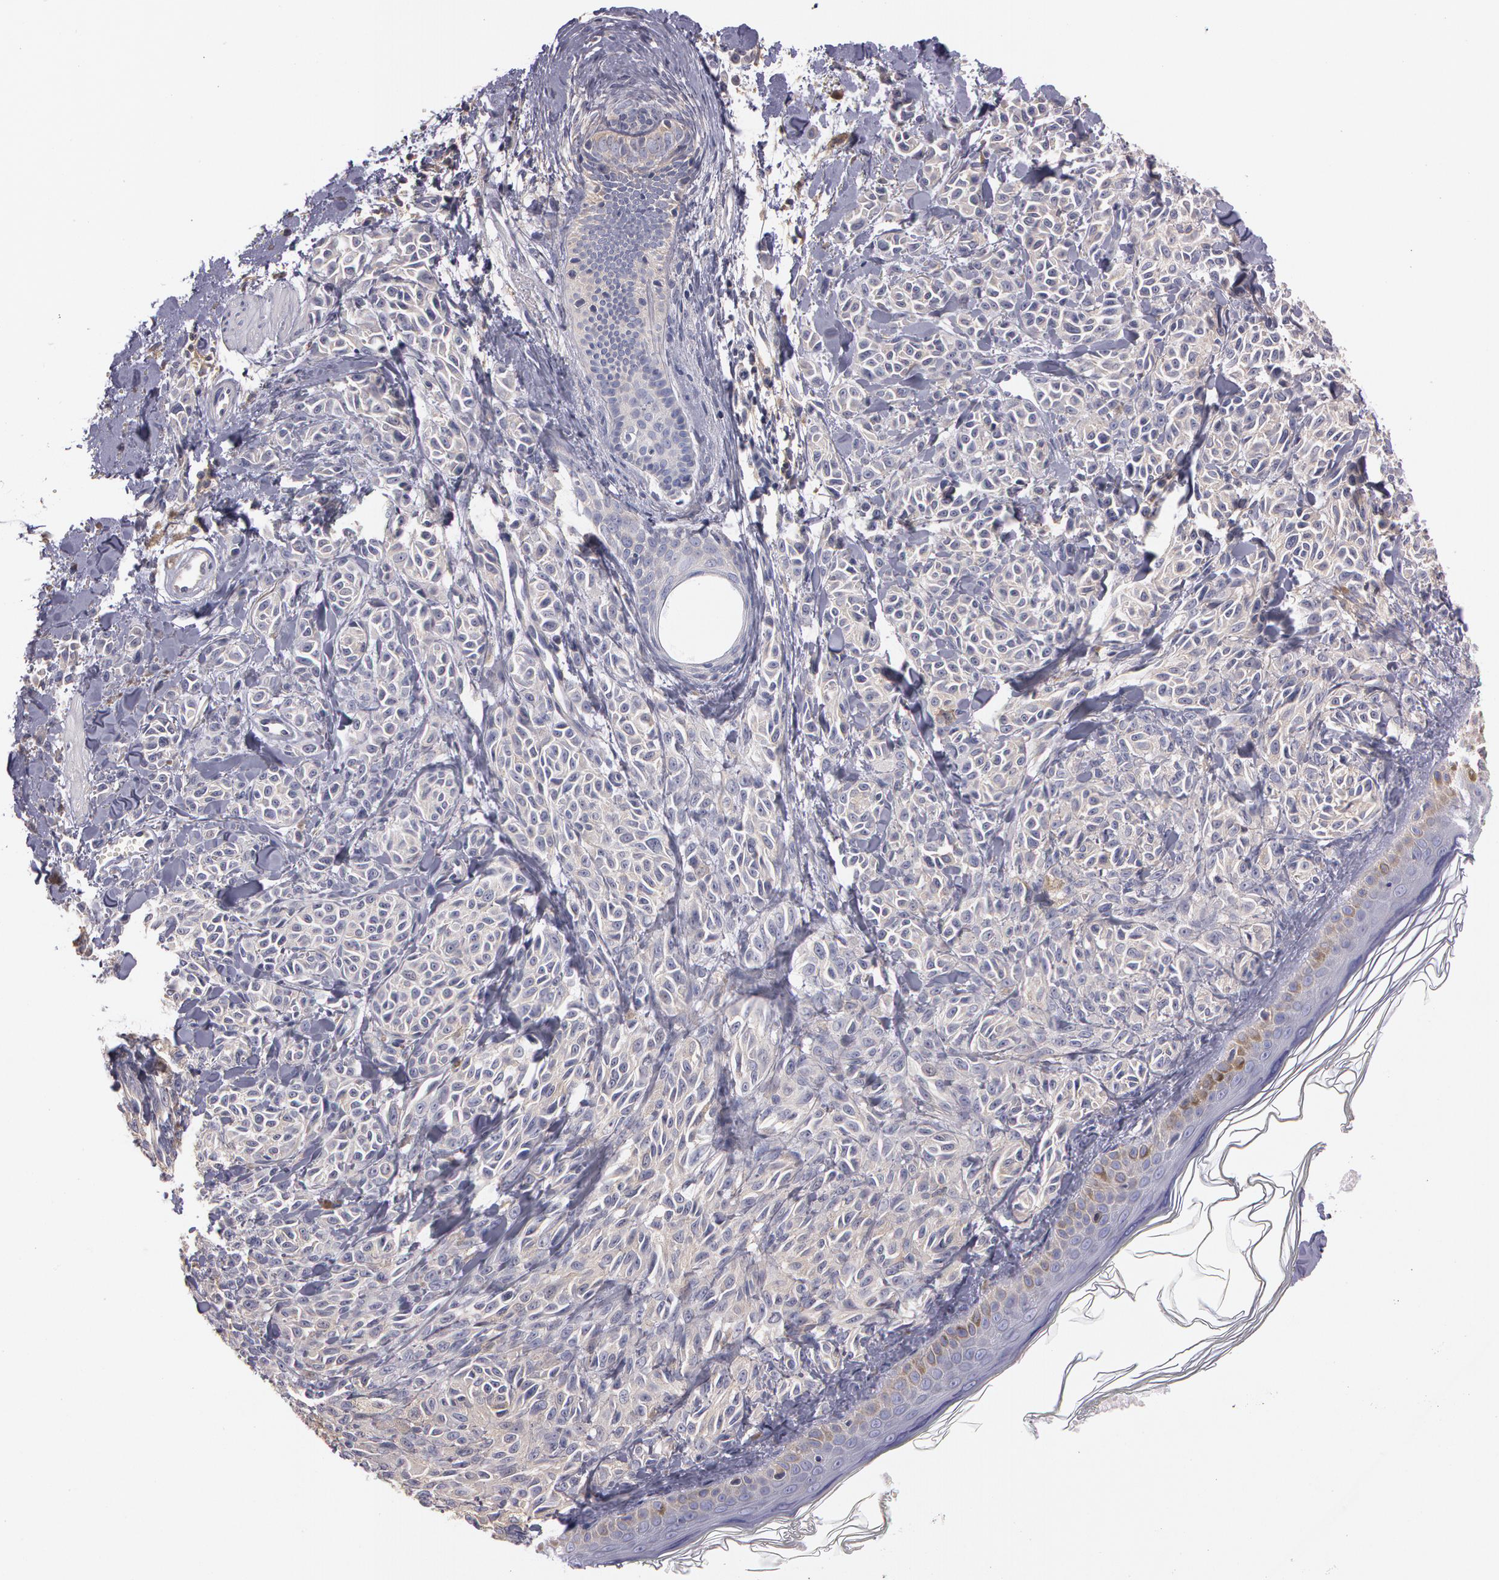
{"staining": {"intensity": "negative", "quantity": "none", "location": "none"}, "tissue": "melanoma", "cell_type": "Tumor cells", "image_type": "cancer", "snomed": [{"axis": "morphology", "description": "Malignant melanoma, NOS"}, {"axis": "topography", "description": "Skin"}], "caption": "Protein analysis of malignant melanoma exhibits no significant positivity in tumor cells.", "gene": "NEK9", "patient": {"sex": "female", "age": 73}}